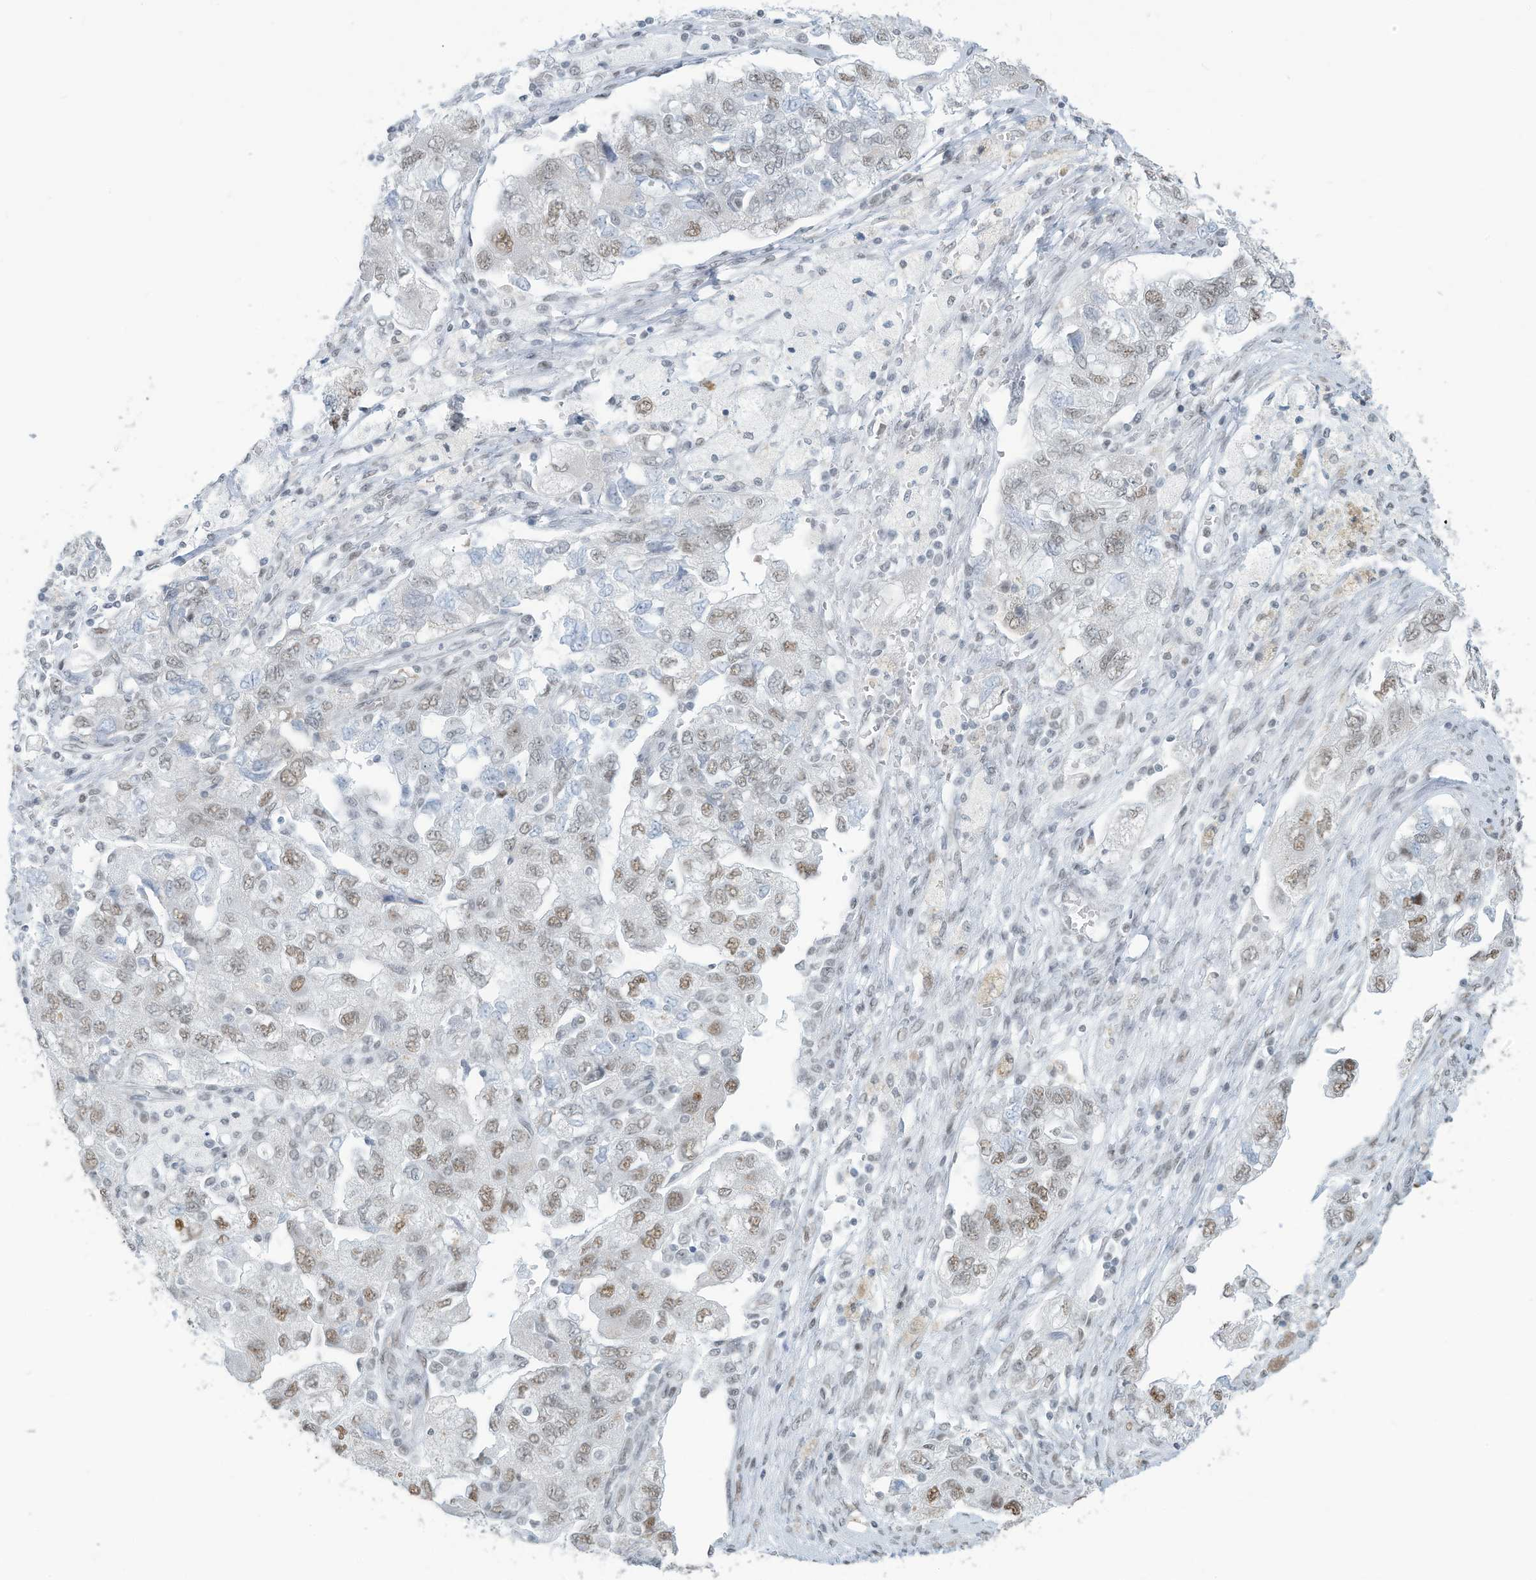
{"staining": {"intensity": "moderate", "quantity": ">75%", "location": "nuclear"}, "tissue": "ovarian cancer", "cell_type": "Tumor cells", "image_type": "cancer", "snomed": [{"axis": "morphology", "description": "Carcinoma, NOS"}, {"axis": "morphology", "description": "Cystadenocarcinoma, serous, NOS"}, {"axis": "topography", "description": "Ovary"}], "caption": "Protein staining of ovarian cancer tissue shows moderate nuclear positivity in about >75% of tumor cells.", "gene": "SARNP", "patient": {"sex": "female", "age": 69}}